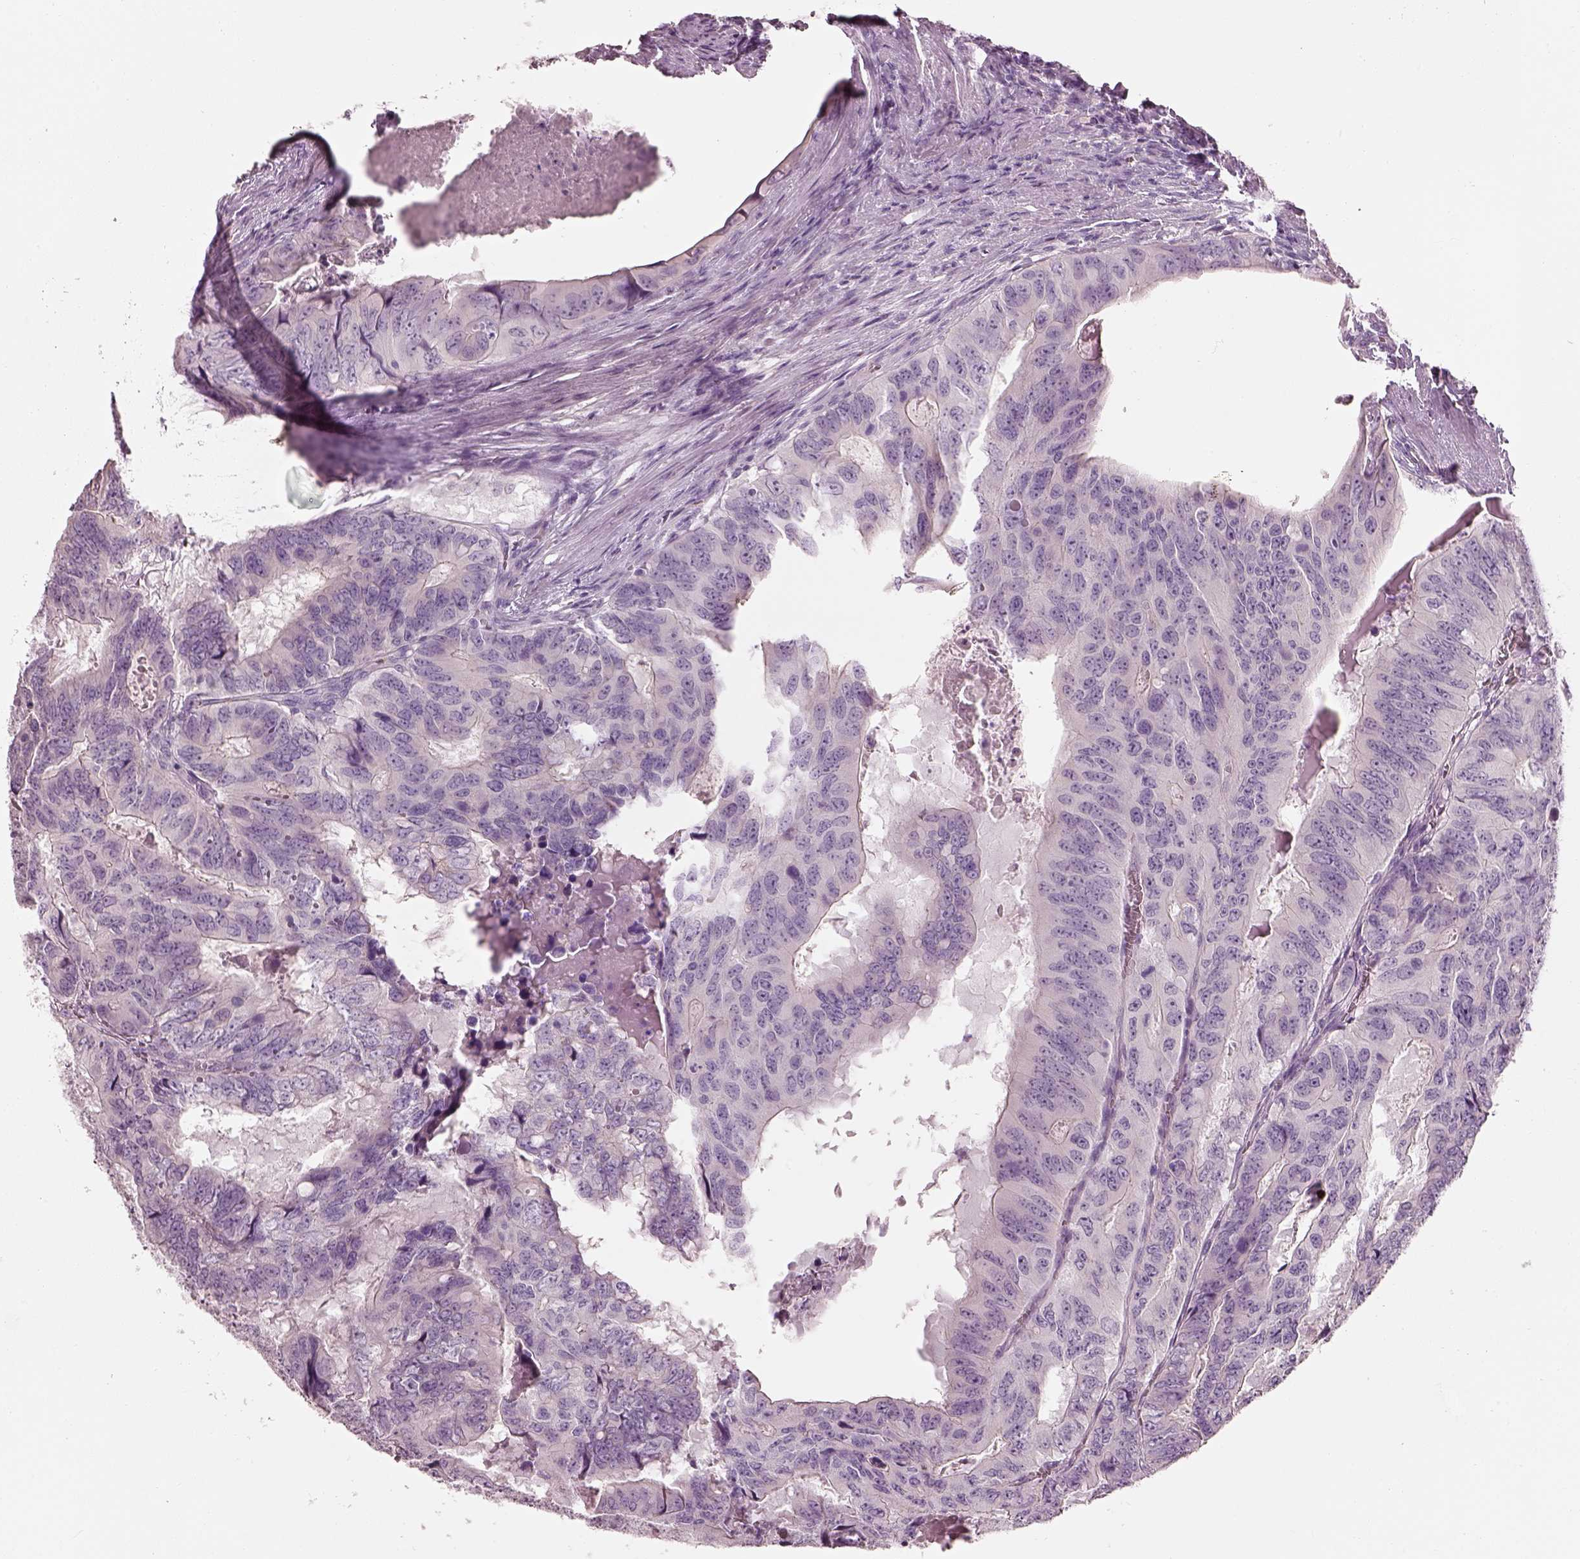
{"staining": {"intensity": "negative", "quantity": "none", "location": "none"}, "tissue": "colorectal cancer", "cell_type": "Tumor cells", "image_type": "cancer", "snomed": [{"axis": "morphology", "description": "Adenocarcinoma, NOS"}, {"axis": "topography", "description": "Colon"}], "caption": "The photomicrograph shows no staining of tumor cells in colorectal cancer (adenocarcinoma).", "gene": "PNOC", "patient": {"sex": "male", "age": 79}}